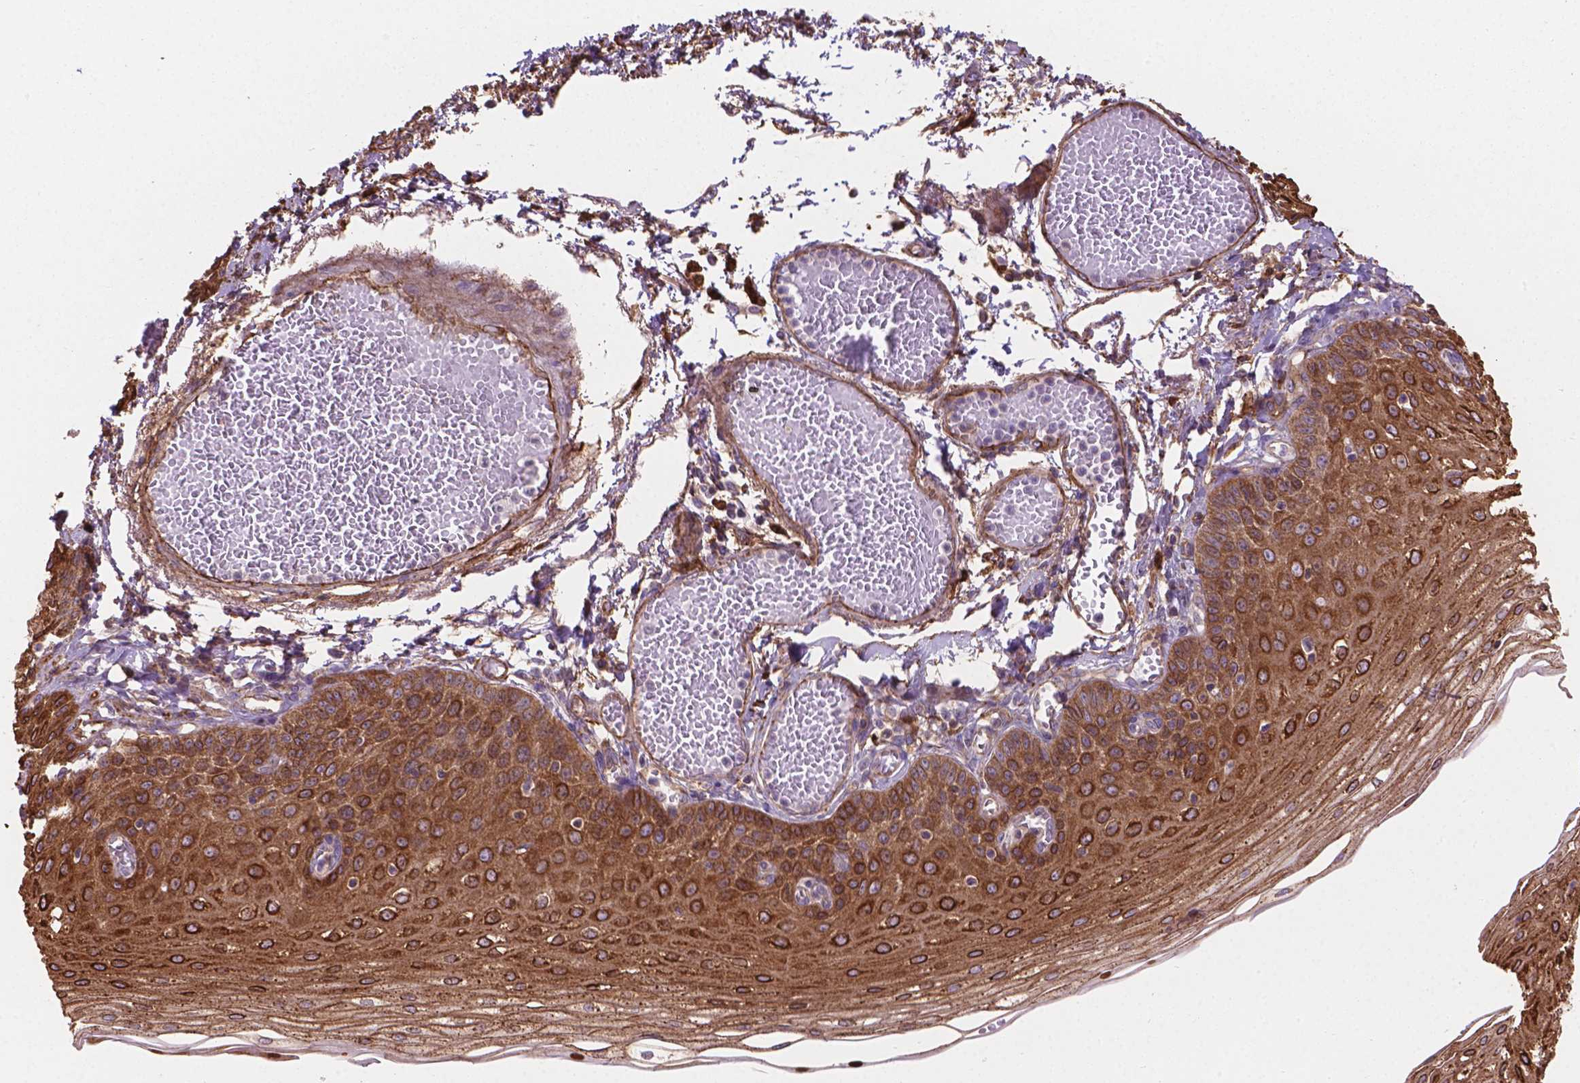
{"staining": {"intensity": "strong", "quantity": ">75%", "location": "cytoplasmic/membranous"}, "tissue": "esophagus", "cell_type": "Squamous epithelial cells", "image_type": "normal", "snomed": [{"axis": "morphology", "description": "Normal tissue, NOS"}, {"axis": "morphology", "description": "Adenocarcinoma, NOS"}, {"axis": "topography", "description": "Esophagus"}], "caption": "Strong cytoplasmic/membranous expression is seen in approximately >75% of squamous epithelial cells in normal esophagus.", "gene": "TCAF1", "patient": {"sex": "male", "age": 81}}